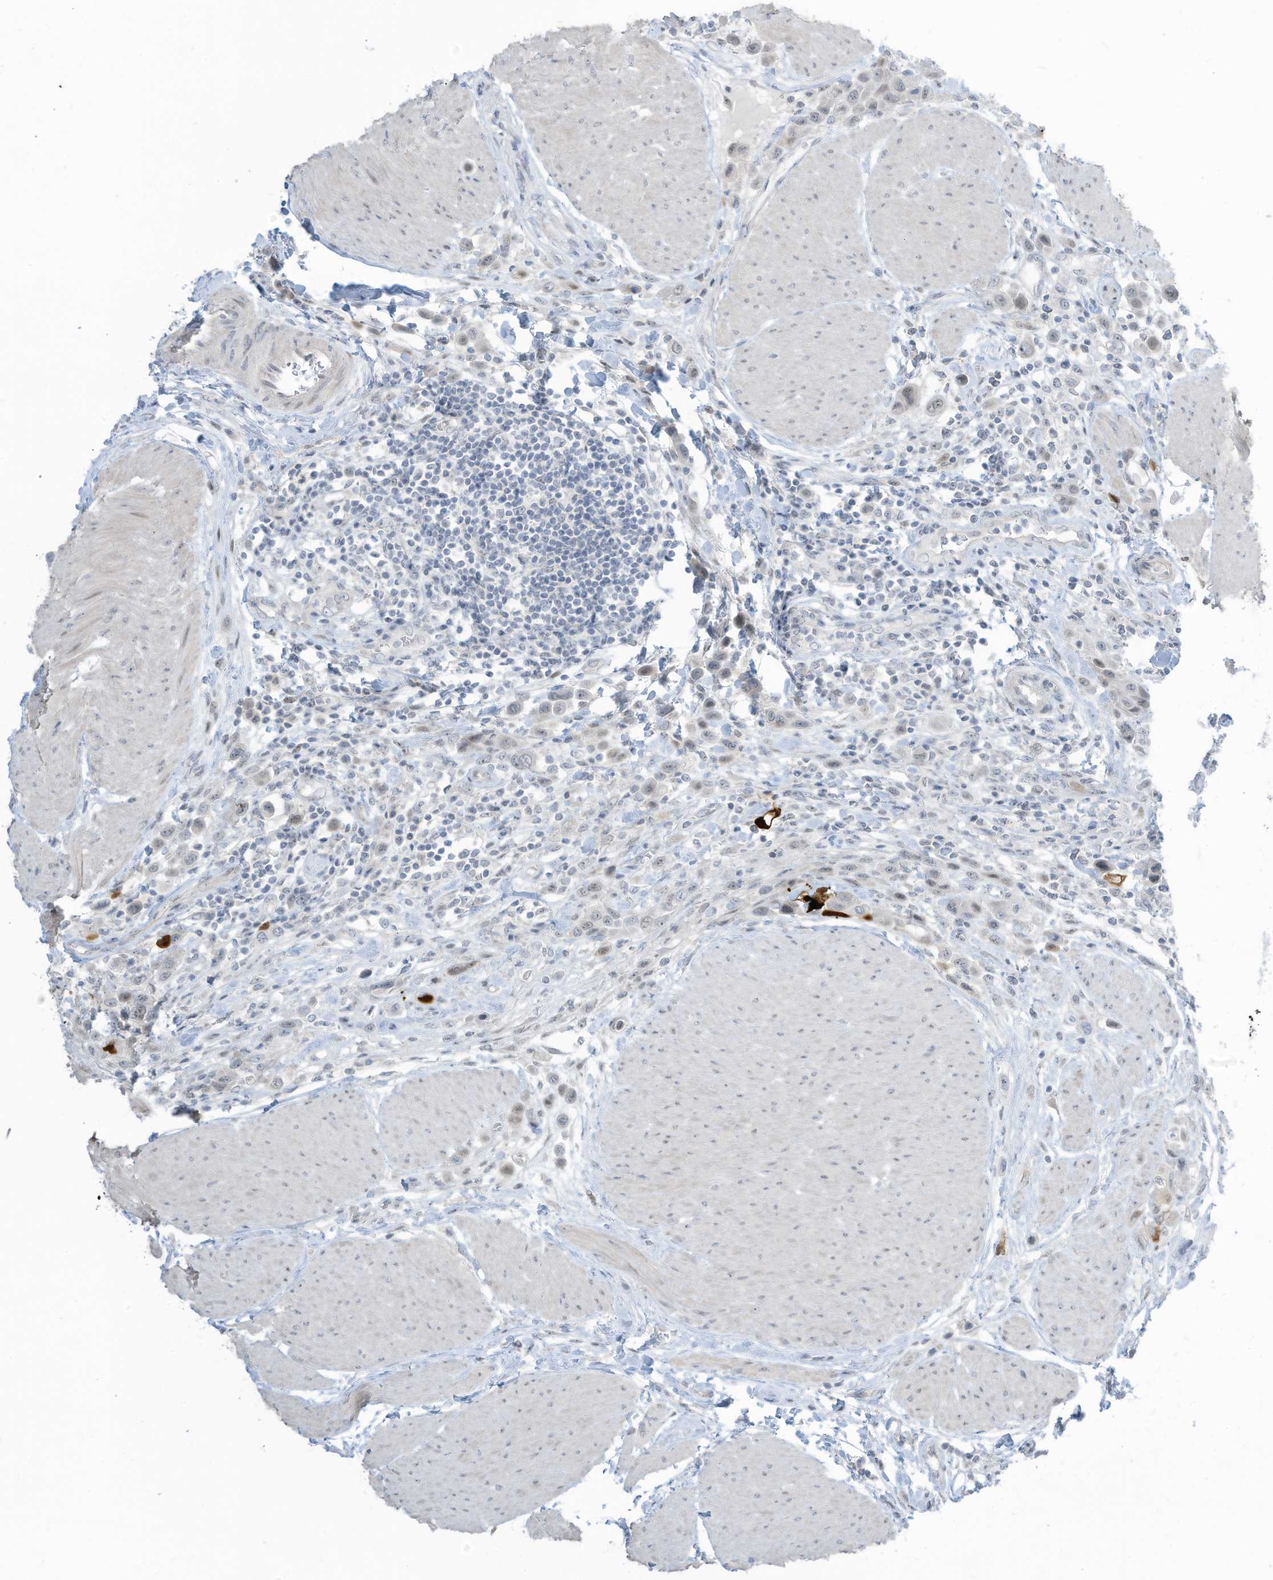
{"staining": {"intensity": "negative", "quantity": "none", "location": "none"}, "tissue": "urothelial cancer", "cell_type": "Tumor cells", "image_type": "cancer", "snomed": [{"axis": "morphology", "description": "Urothelial carcinoma, High grade"}, {"axis": "topography", "description": "Urinary bladder"}], "caption": "This is a histopathology image of immunohistochemistry (IHC) staining of urothelial cancer, which shows no expression in tumor cells.", "gene": "ASPRV1", "patient": {"sex": "male", "age": 50}}